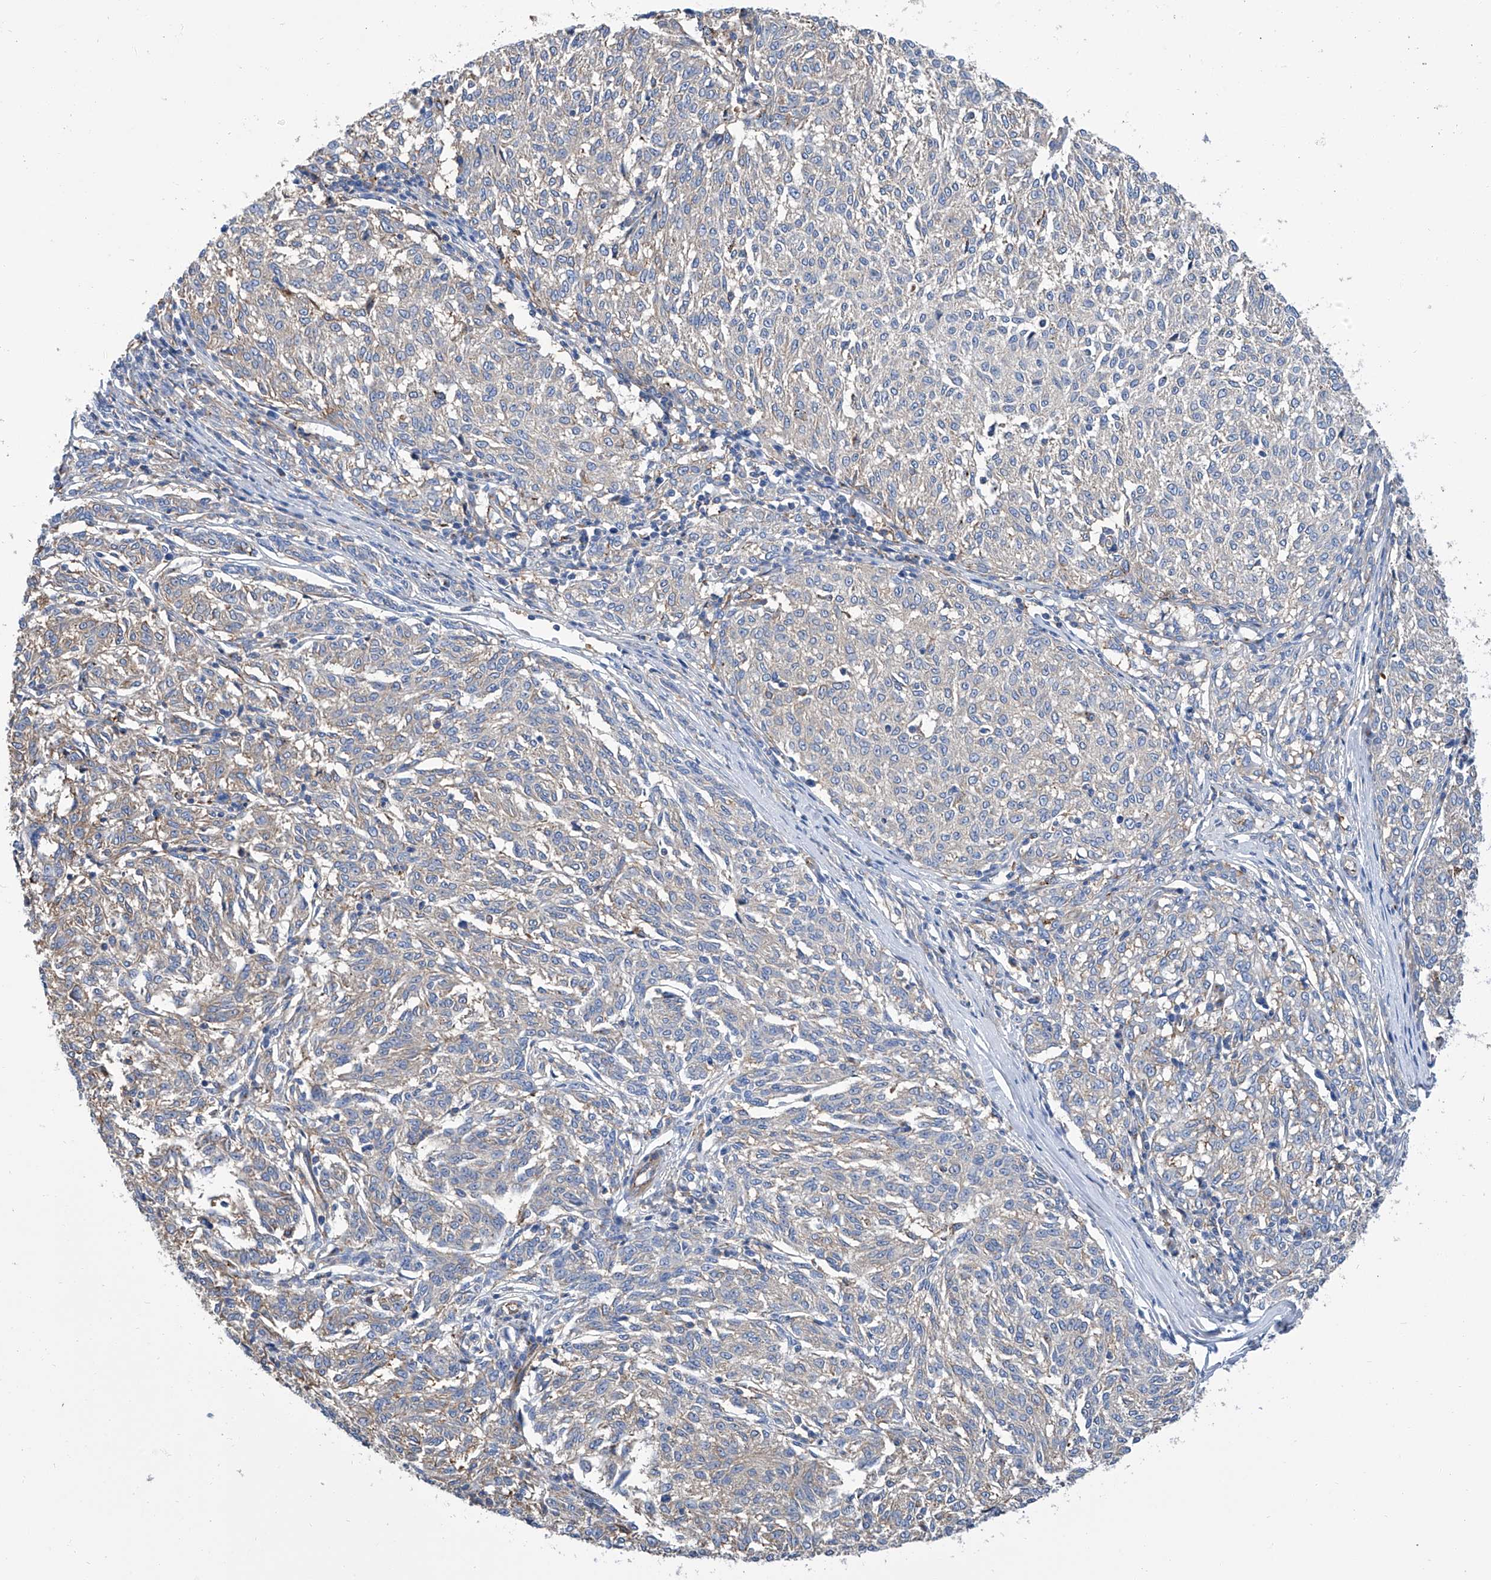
{"staining": {"intensity": "negative", "quantity": "none", "location": "none"}, "tissue": "melanoma", "cell_type": "Tumor cells", "image_type": "cancer", "snomed": [{"axis": "morphology", "description": "Malignant melanoma, NOS"}, {"axis": "topography", "description": "Skin"}], "caption": "Tumor cells are negative for protein expression in human melanoma.", "gene": "GPT", "patient": {"sex": "female", "age": 72}}